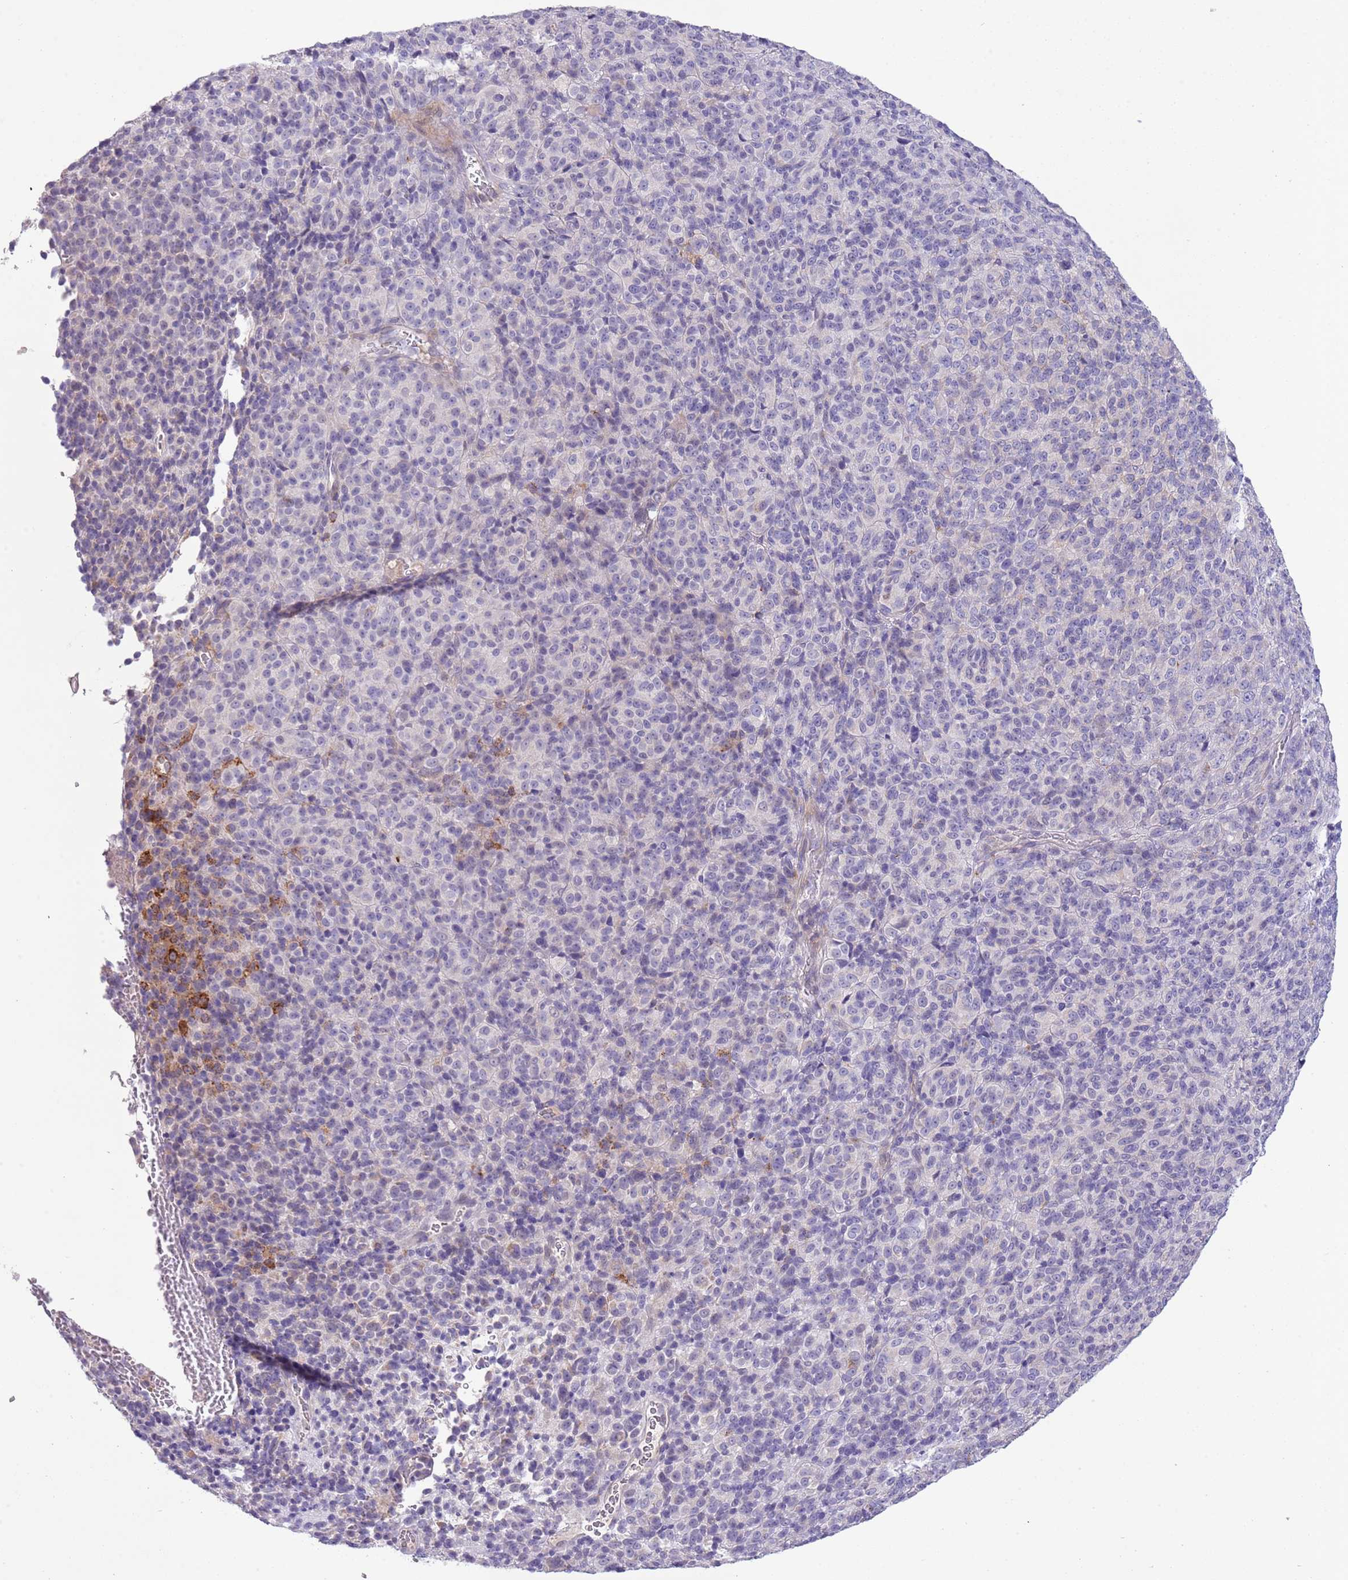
{"staining": {"intensity": "negative", "quantity": "none", "location": "none"}, "tissue": "melanoma", "cell_type": "Tumor cells", "image_type": "cancer", "snomed": [{"axis": "morphology", "description": "Malignant melanoma, Metastatic site"}, {"axis": "topography", "description": "Brain"}], "caption": "Immunohistochemical staining of malignant melanoma (metastatic site) exhibits no significant expression in tumor cells.", "gene": "ABHD17A", "patient": {"sex": "female", "age": 56}}